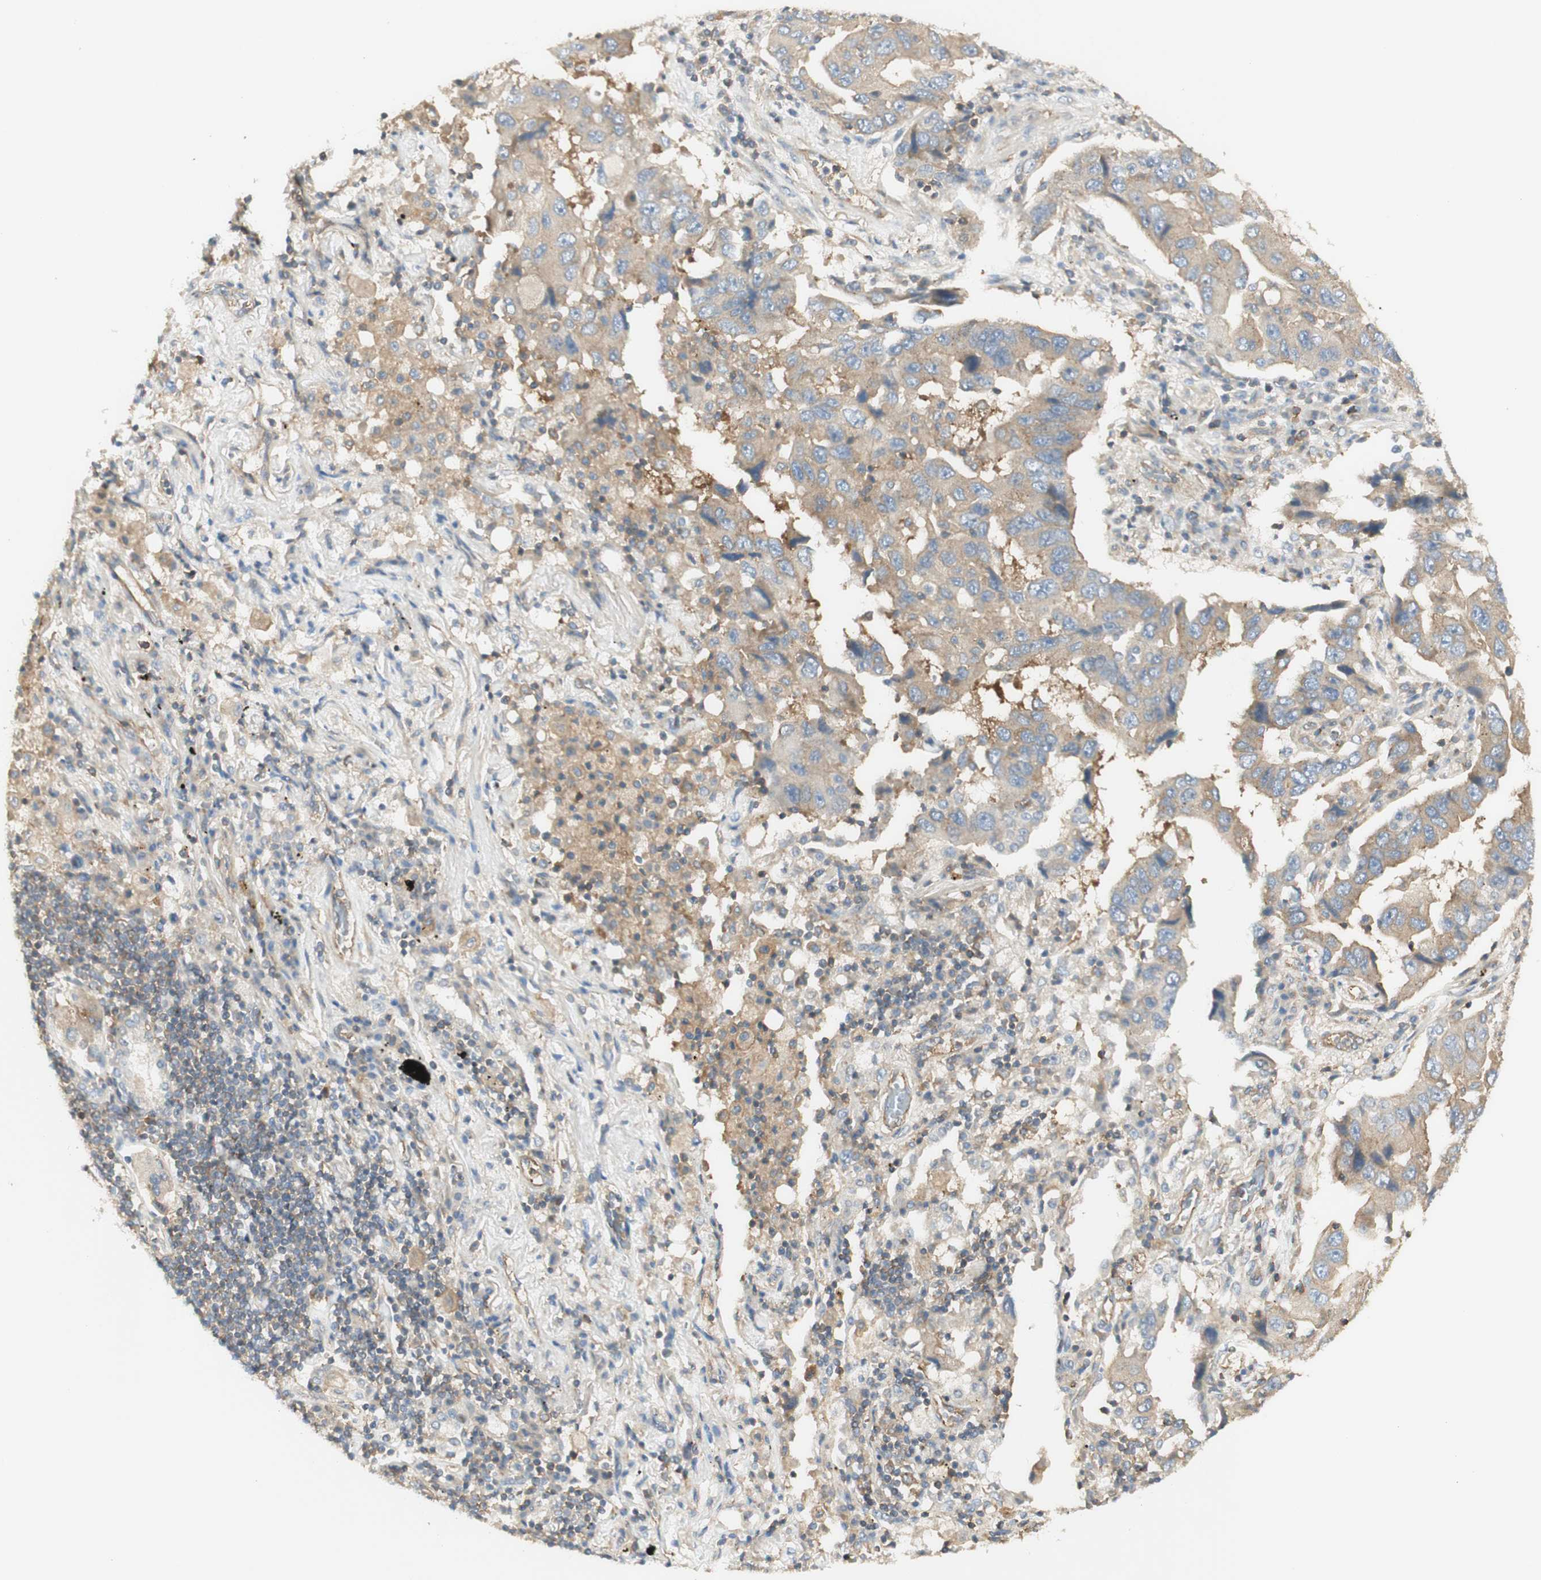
{"staining": {"intensity": "moderate", "quantity": ">75%", "location": "cytoplasmic/membranous"}, "tissue": "lung cancer", "cell_type": "Tumor cells", "image_type": "cancer", "snomed": [{"axis": "morphology", "description": "Adenocarcinoma, NOS"}, {"axis": "topography", "description": "Lung"}], "caption": "Immunohistochemical staining of human lung adenocarcinoma reveals moderate cytoplasmic/membranous protein positivity in about >75% of tumor cells.", "gene": "IKBKG", "patient": {"sex": "female", "age": 65}}